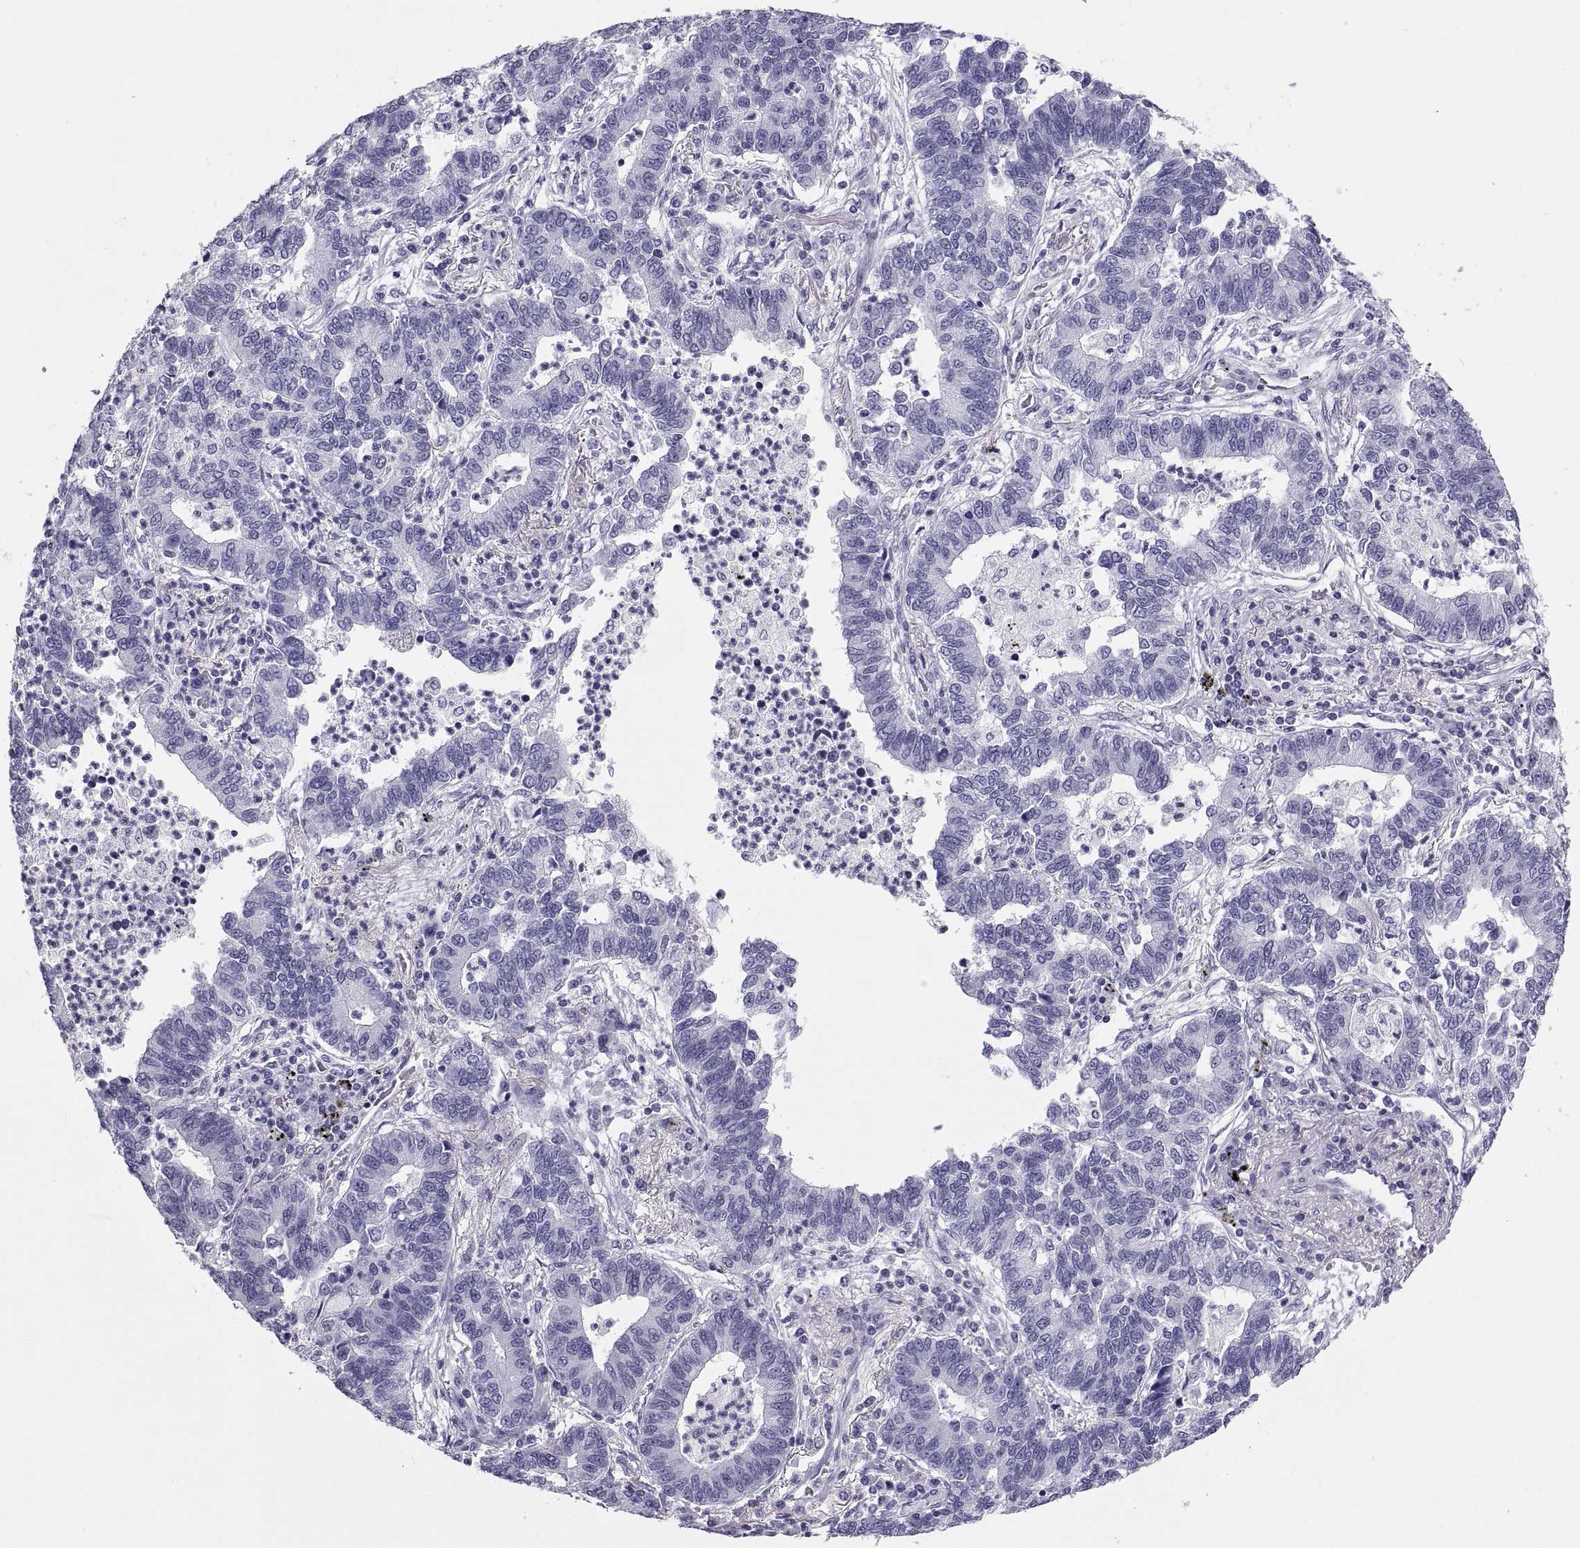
{"staining": {"intensity": "negative", "quantity": "none", "location": "none"}, "tissue": "lung cancer", "cell_type": "Tumor cells", "image_type": "cancer", "snomed": [{"axis": "morphology", "description": "Adenocarcinoma, NOS"}, {"axis": "topography", "description": "Lung"}], "caption": "DAB (3,3'-diaminobenzidine) immunohistochemical staining of human lung cancer displays no significant positivity in tumor cells. Nuclei are stained in blue.", "gene": "PAX2", "patient": {"sex": "female", "age": 57}}